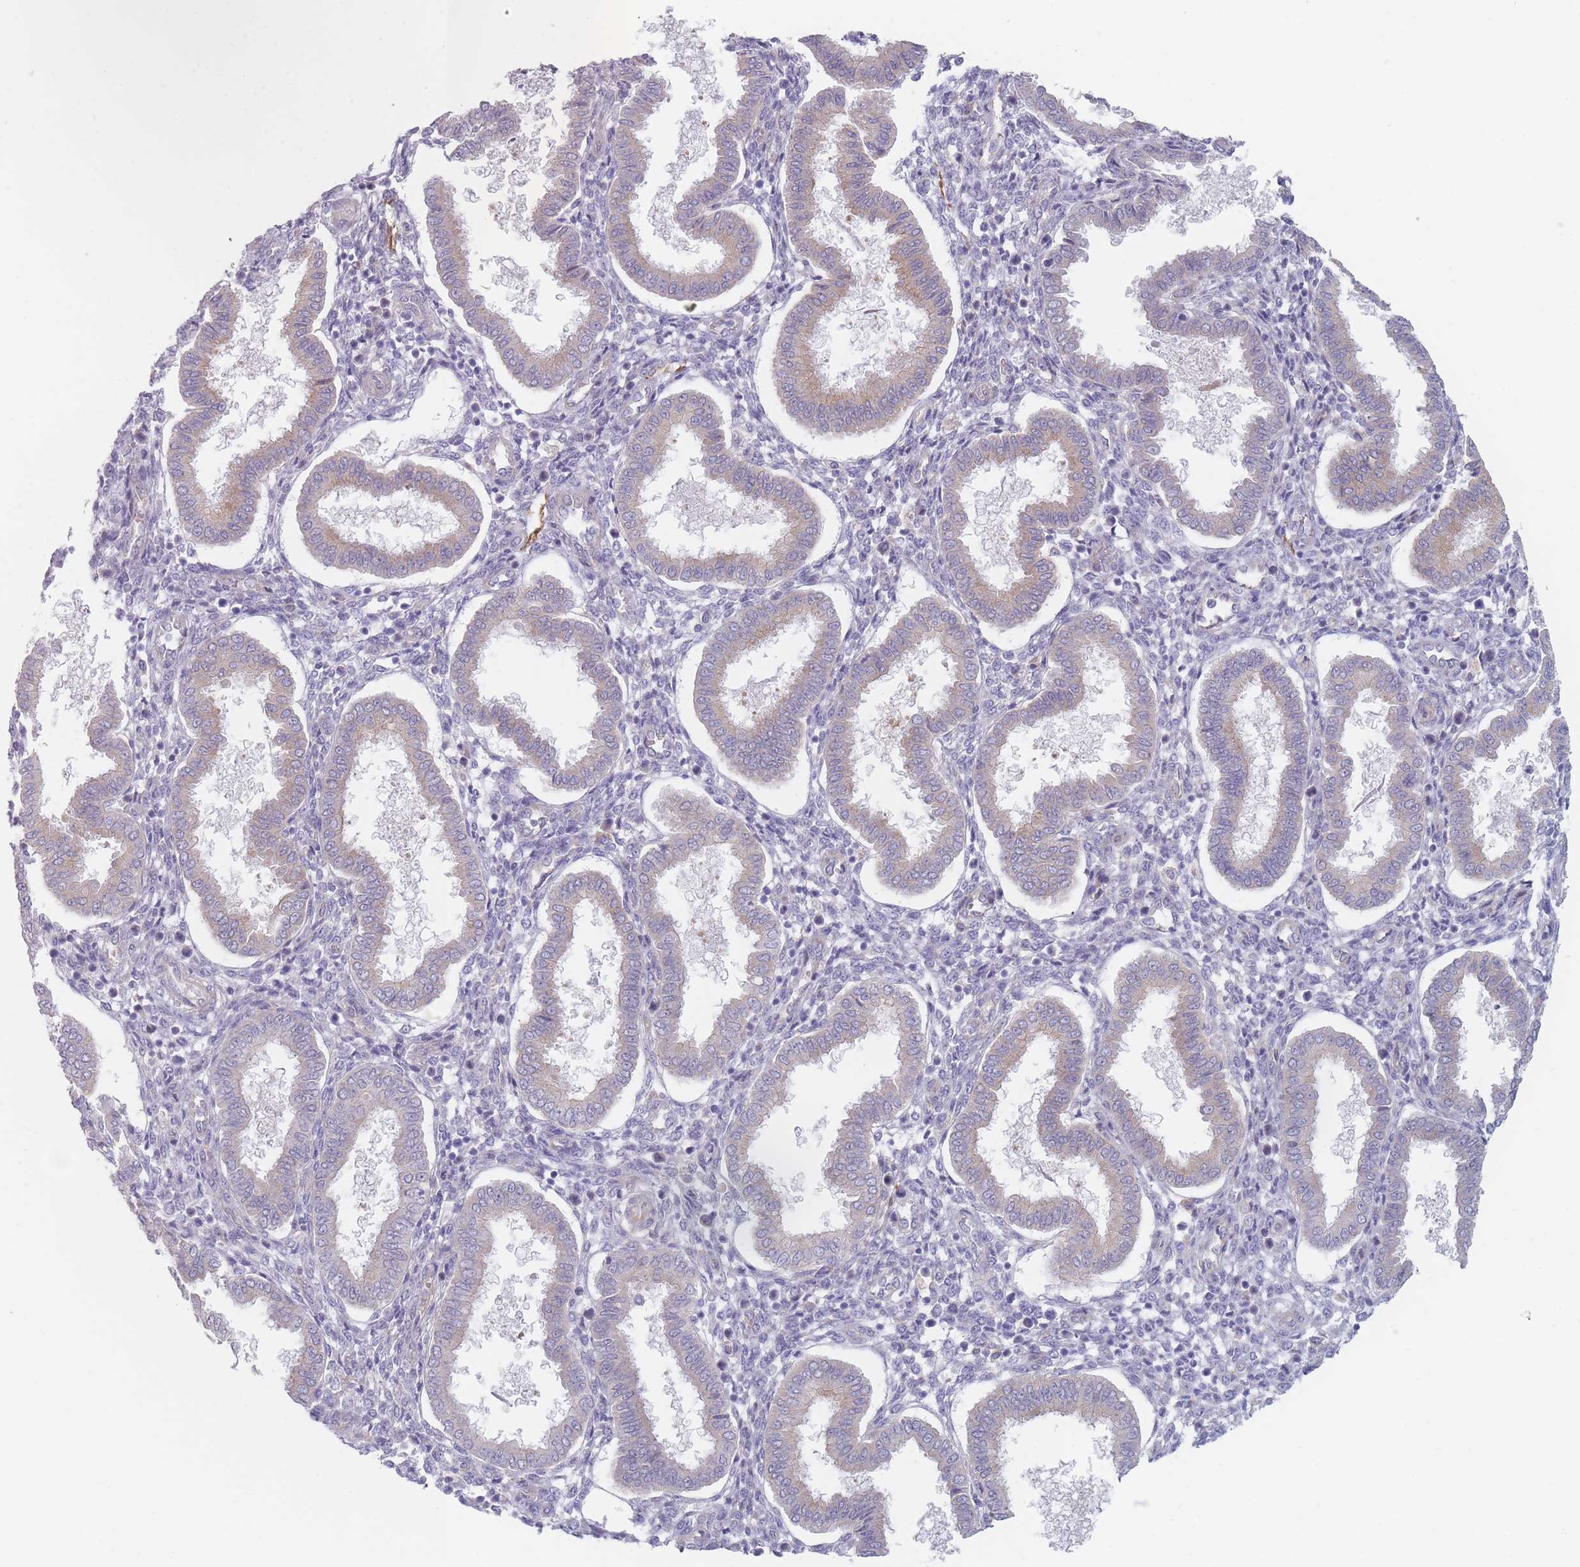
{"staining": {"intensity": "negative", "quantity": "none", "location": "none"}, "tissue": "endometrium", "cell_type": "Cells in endometrial stroma", "image_type": "normal", "snomed": [{"axis": "morphology", "description": "Normal tissue, NOS"}, {"axis": "topography", "description": "Endometrium"}], "caption": "Immunohistochemistry (IHC) photomicrograph of benign endometrium: human endometrium stained with DAB (3,3'-diaminobenzidine) exhibits no significant protein positivity in cells in endometrial stroma.", "gene": "ERBIN", "patient": {"sex": "female", "age": 24}}